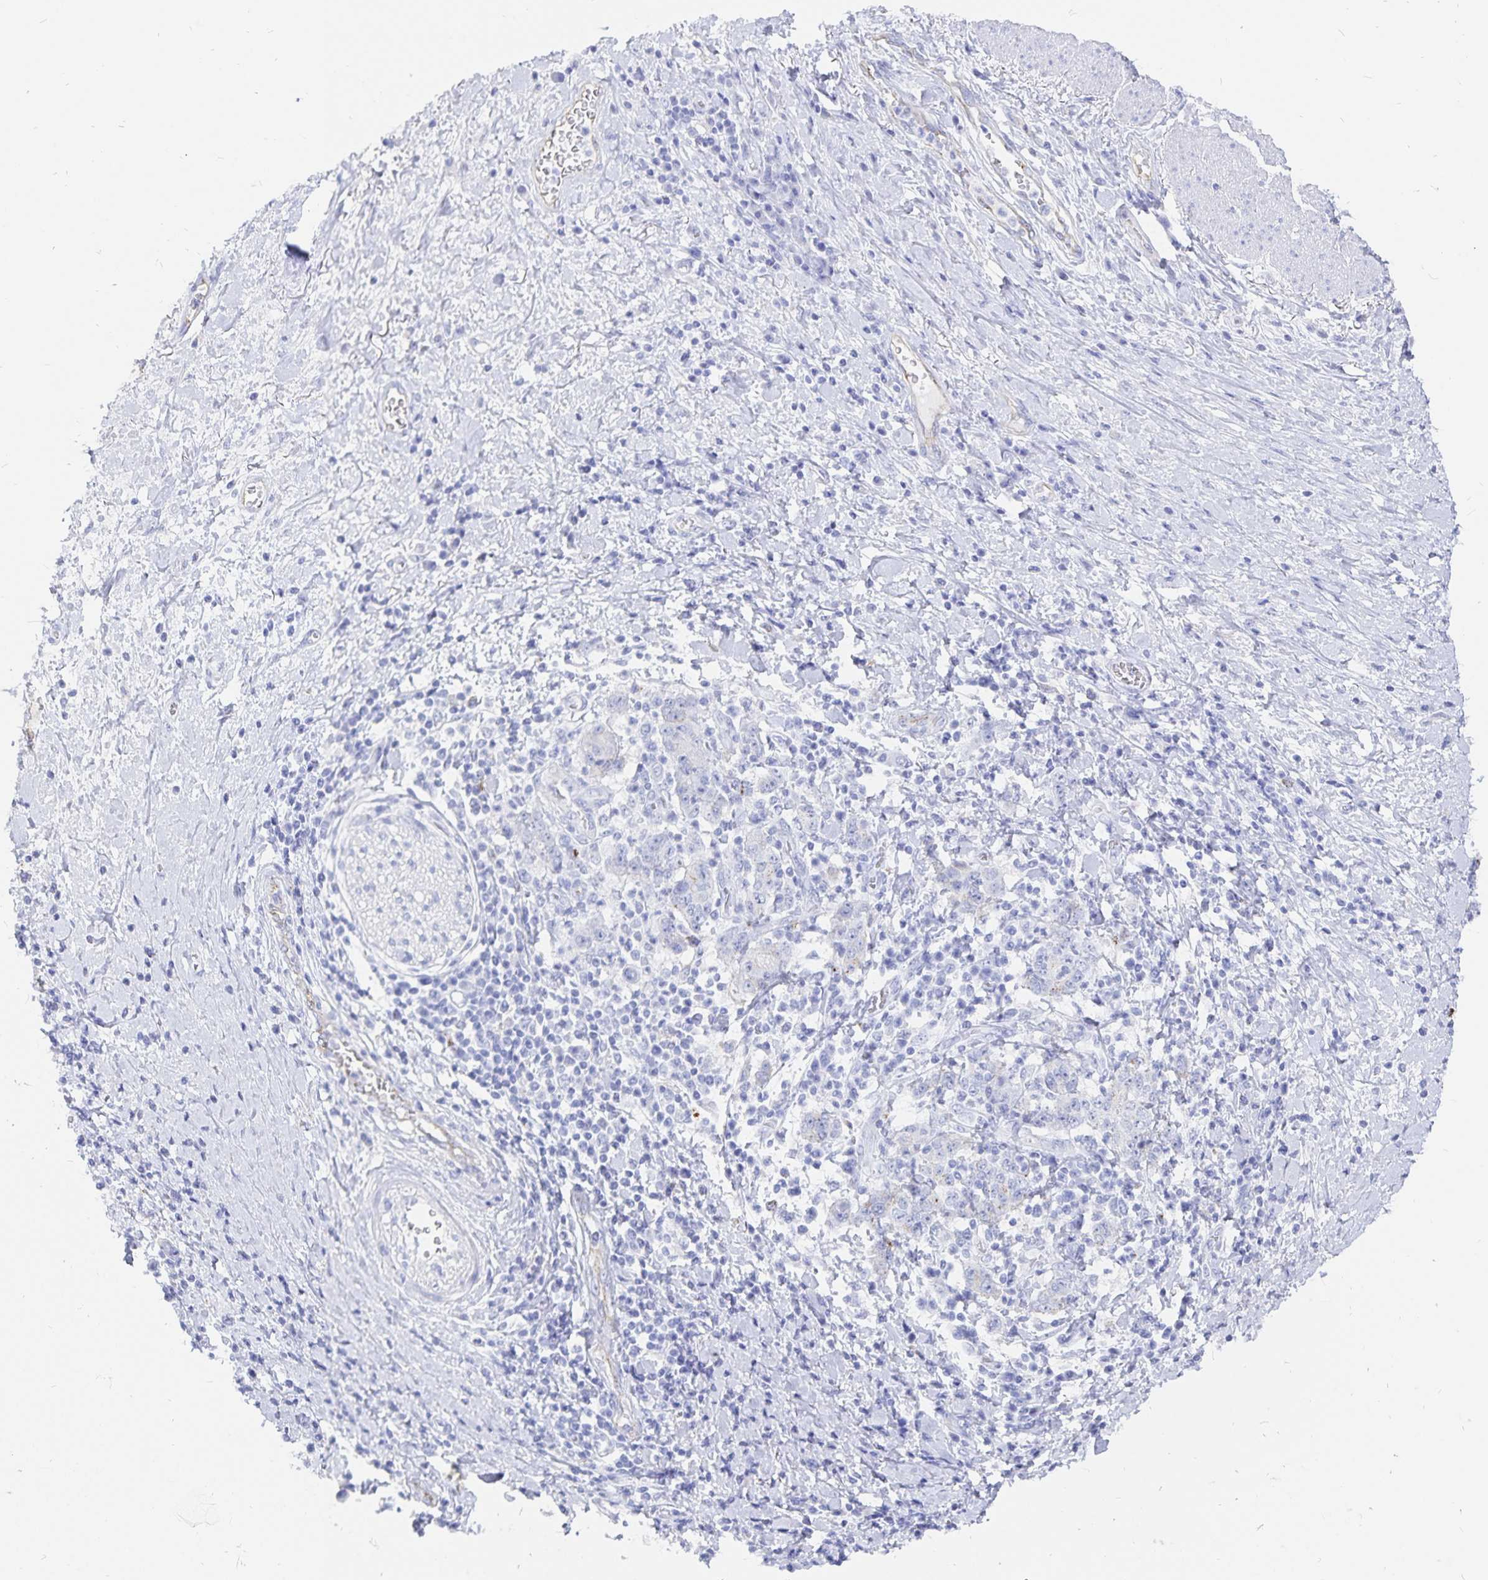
{"staining": {"intensity": "negative", "quantity": "none", "location": "none"}, "tissue": "stomach cancer", "cell_type": "Tumor cells", "image_type": "cancer", "snomed": [{"axis": "morphology", "description": "Normal tissue, NOS"}, {"axis": "morphology", "description": "Adenocarcinoma, NOS"}, {"axis": "topography", "description": "Stomach, upper"}, {"axis": "topography", "description": "Stomach"}], "caption": "Stomach cancer (adenocarcinoma) was stained to show a protein in brown. There is no significant staining in tumor cells.", "gene": "INSL5", "patient": {"sex": "male", "age": 59}}